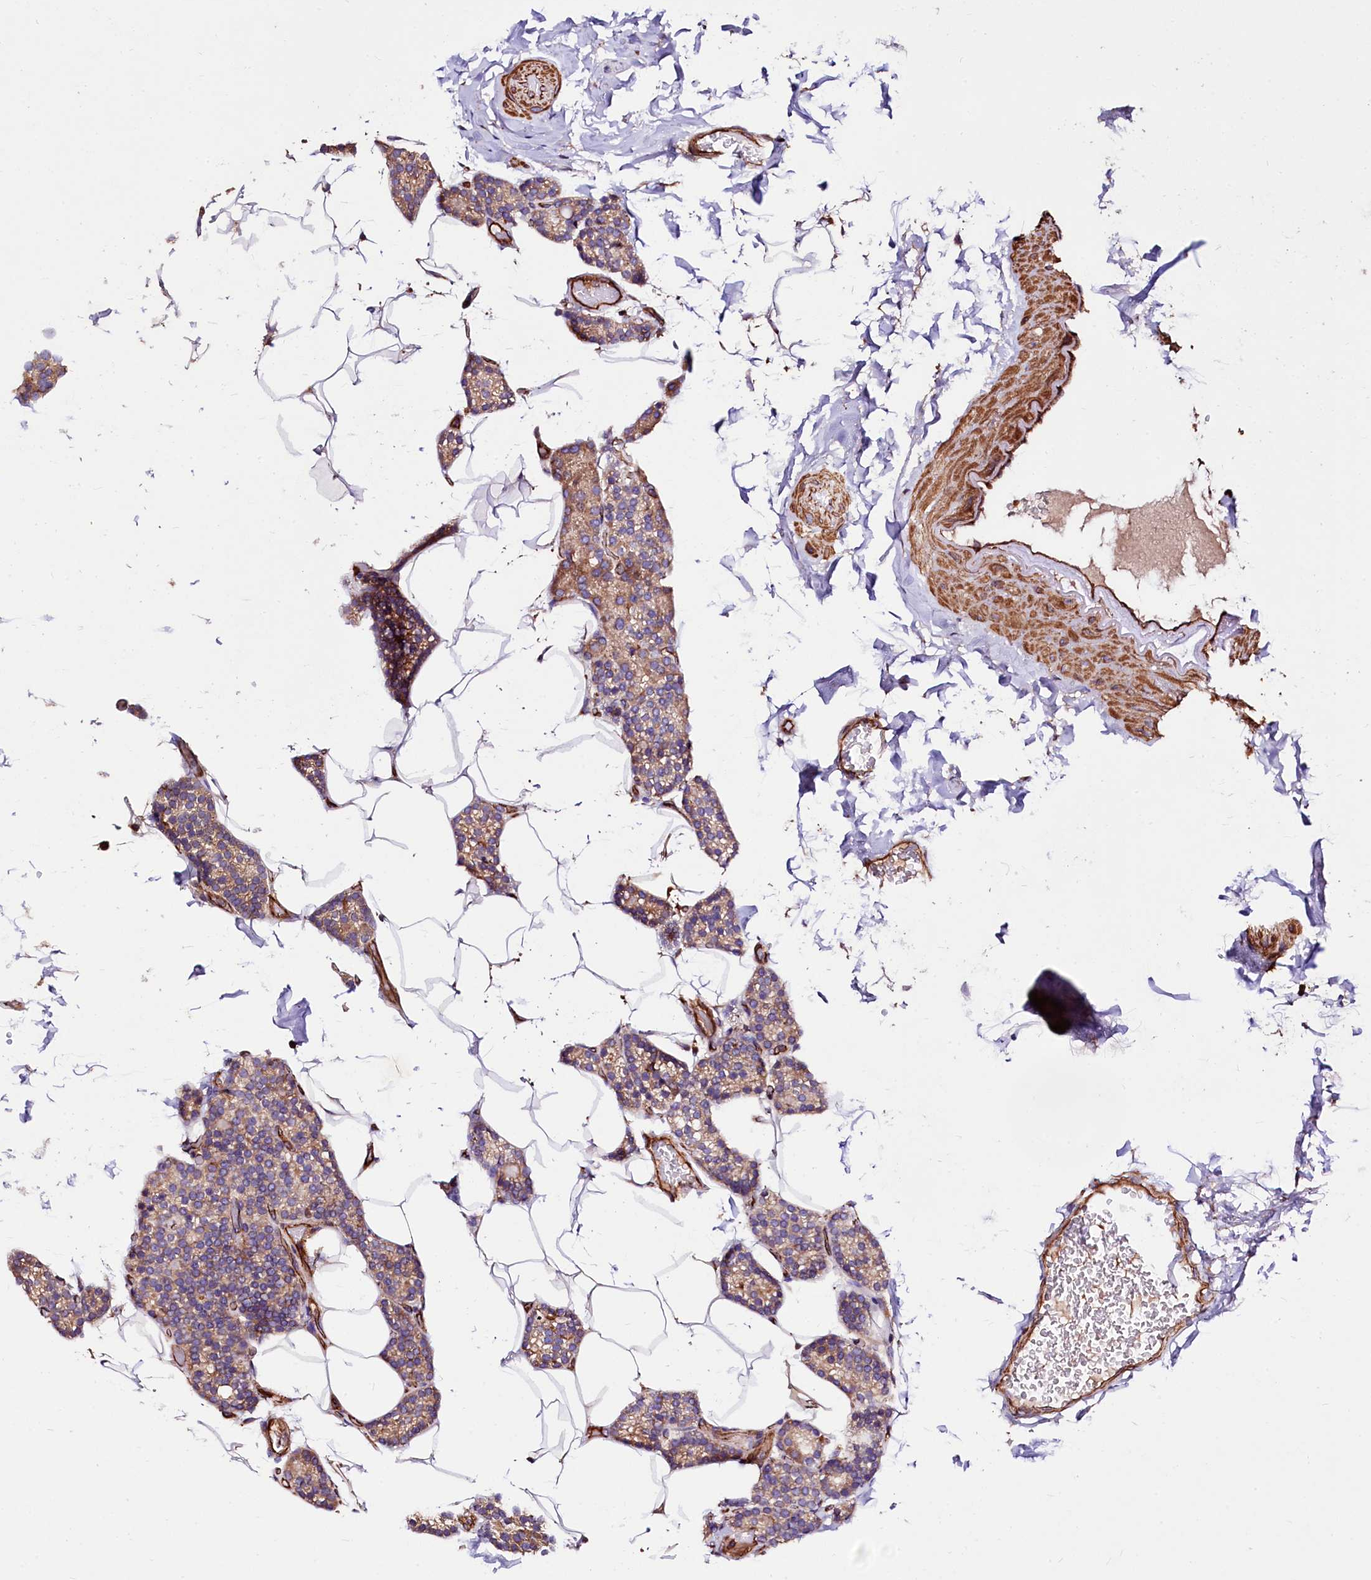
{"staining": {"intensity": "moderate", "quantity": "25%-75%", "location": "cytoplasmic/membranous"}, "tissue": "parathyroid gland", "cell_type": "Glandular cells", "image_type": "normal", "snomed": [{"axis": "morphology", "description": "Normal tissue, NOS"}, {"axis": "topography", "description": "Parathyroid gland"}], "caption": "Immunohistochemistry staining of benign parathyroid gland, which exhibits medium levels of moderate cytoplasmic/membranous positivity in about 25%-75% of glandular cells indicating moderate cytoplasmic/membranous protein expression. The staining was performed using DAB (3,3'-diaminobenzidine) (brown) for protein detection and nuclei were counterstained in hematoxylin (blue).", "gene": "KLHDC4", "patient": {"sex": "male", "age": 52}}